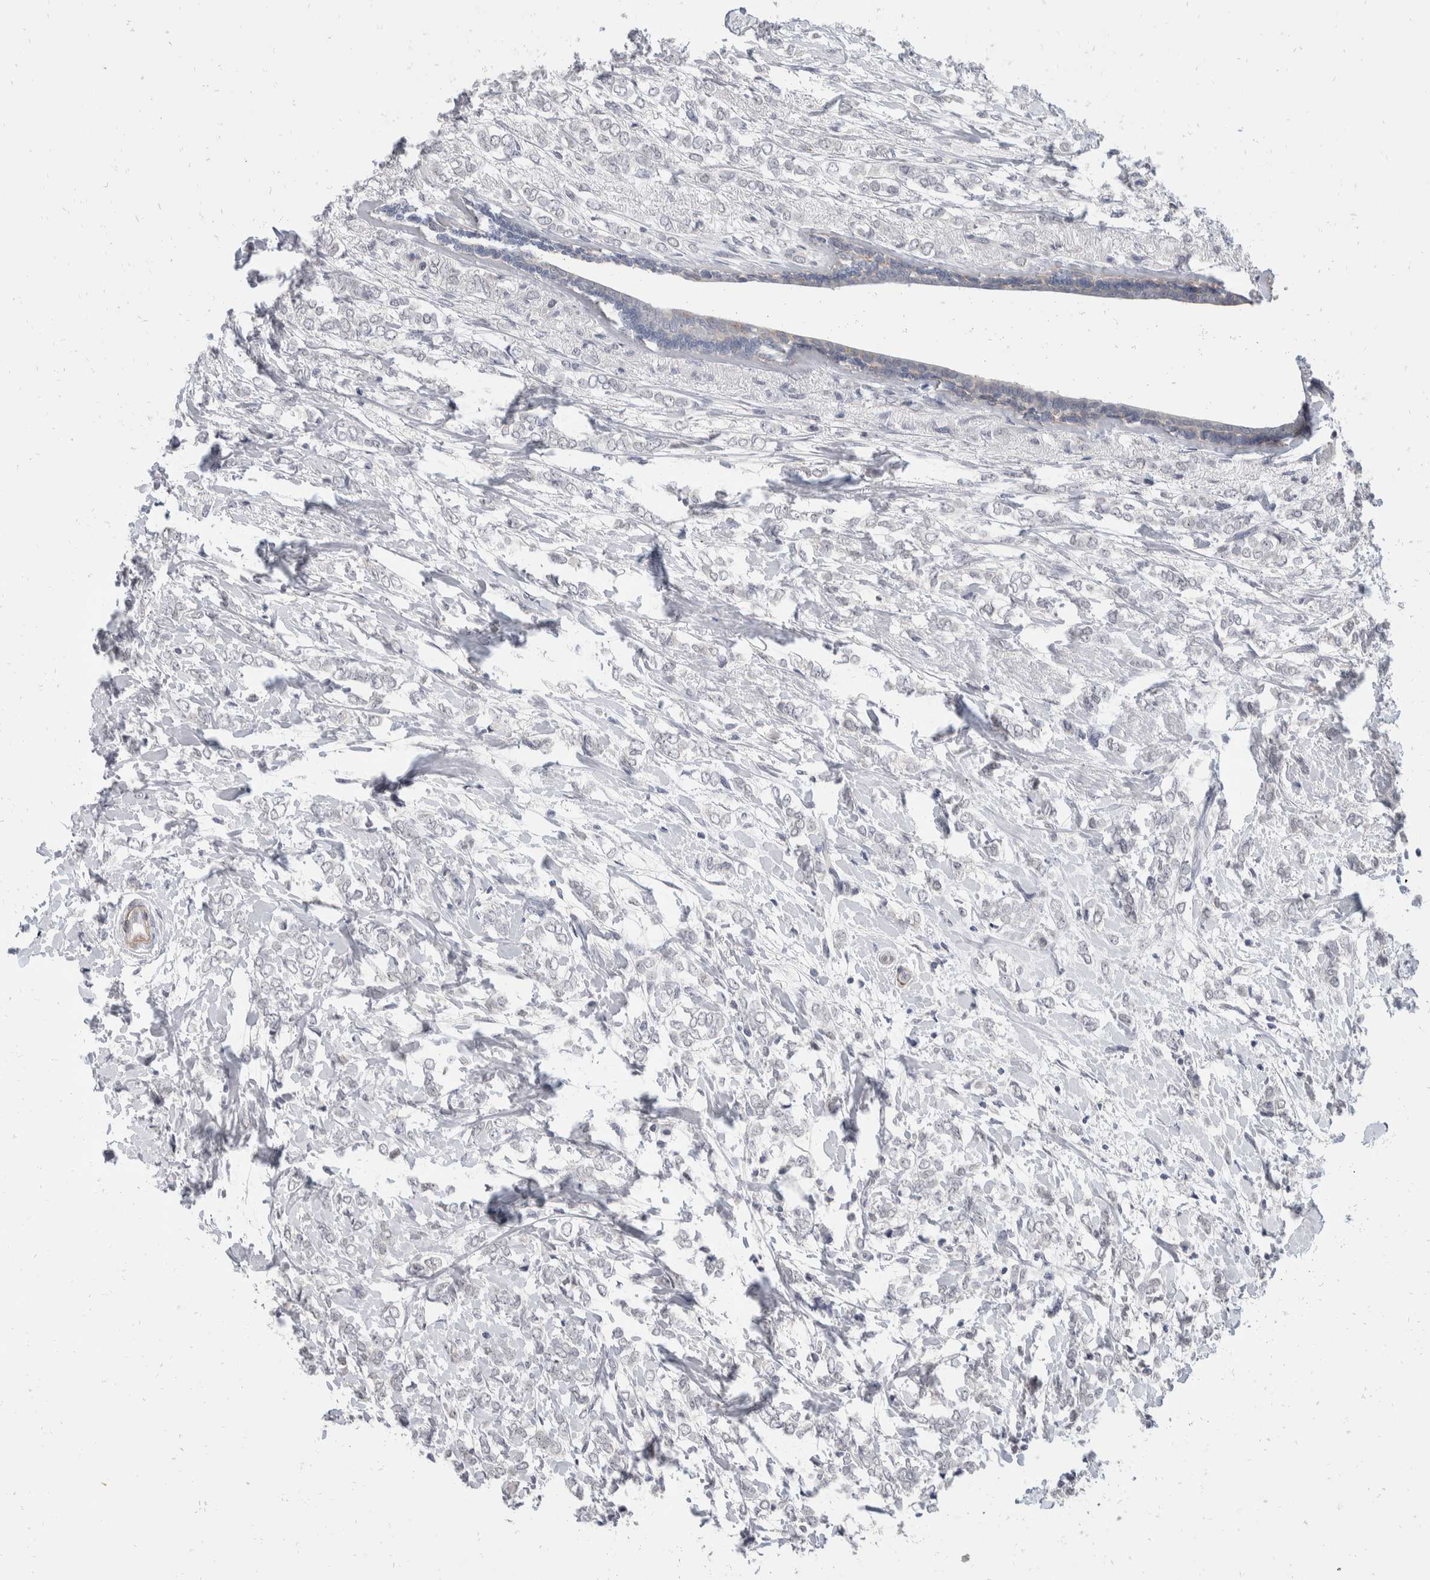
{"staining": {"intensity": "negative", "quantity": "none", "location": "none"}, "tissue": "breast cancer", "cell_type": "Tumor cells", "image_type": "cancer", "snomed": [{"axis": "morphology", "description": "Normal tissue, NOS"}, {"axis": "morphology", "description": "Lobular carcinoma"}, {"axis": "topography", "description": "Breast"}], "caption": "IHC of human breast cancer (lobular carcinoma) shows no expression in tumor cells.", "gene": "CATSPERD", "patient": {"sex": "female", "age": 47}}